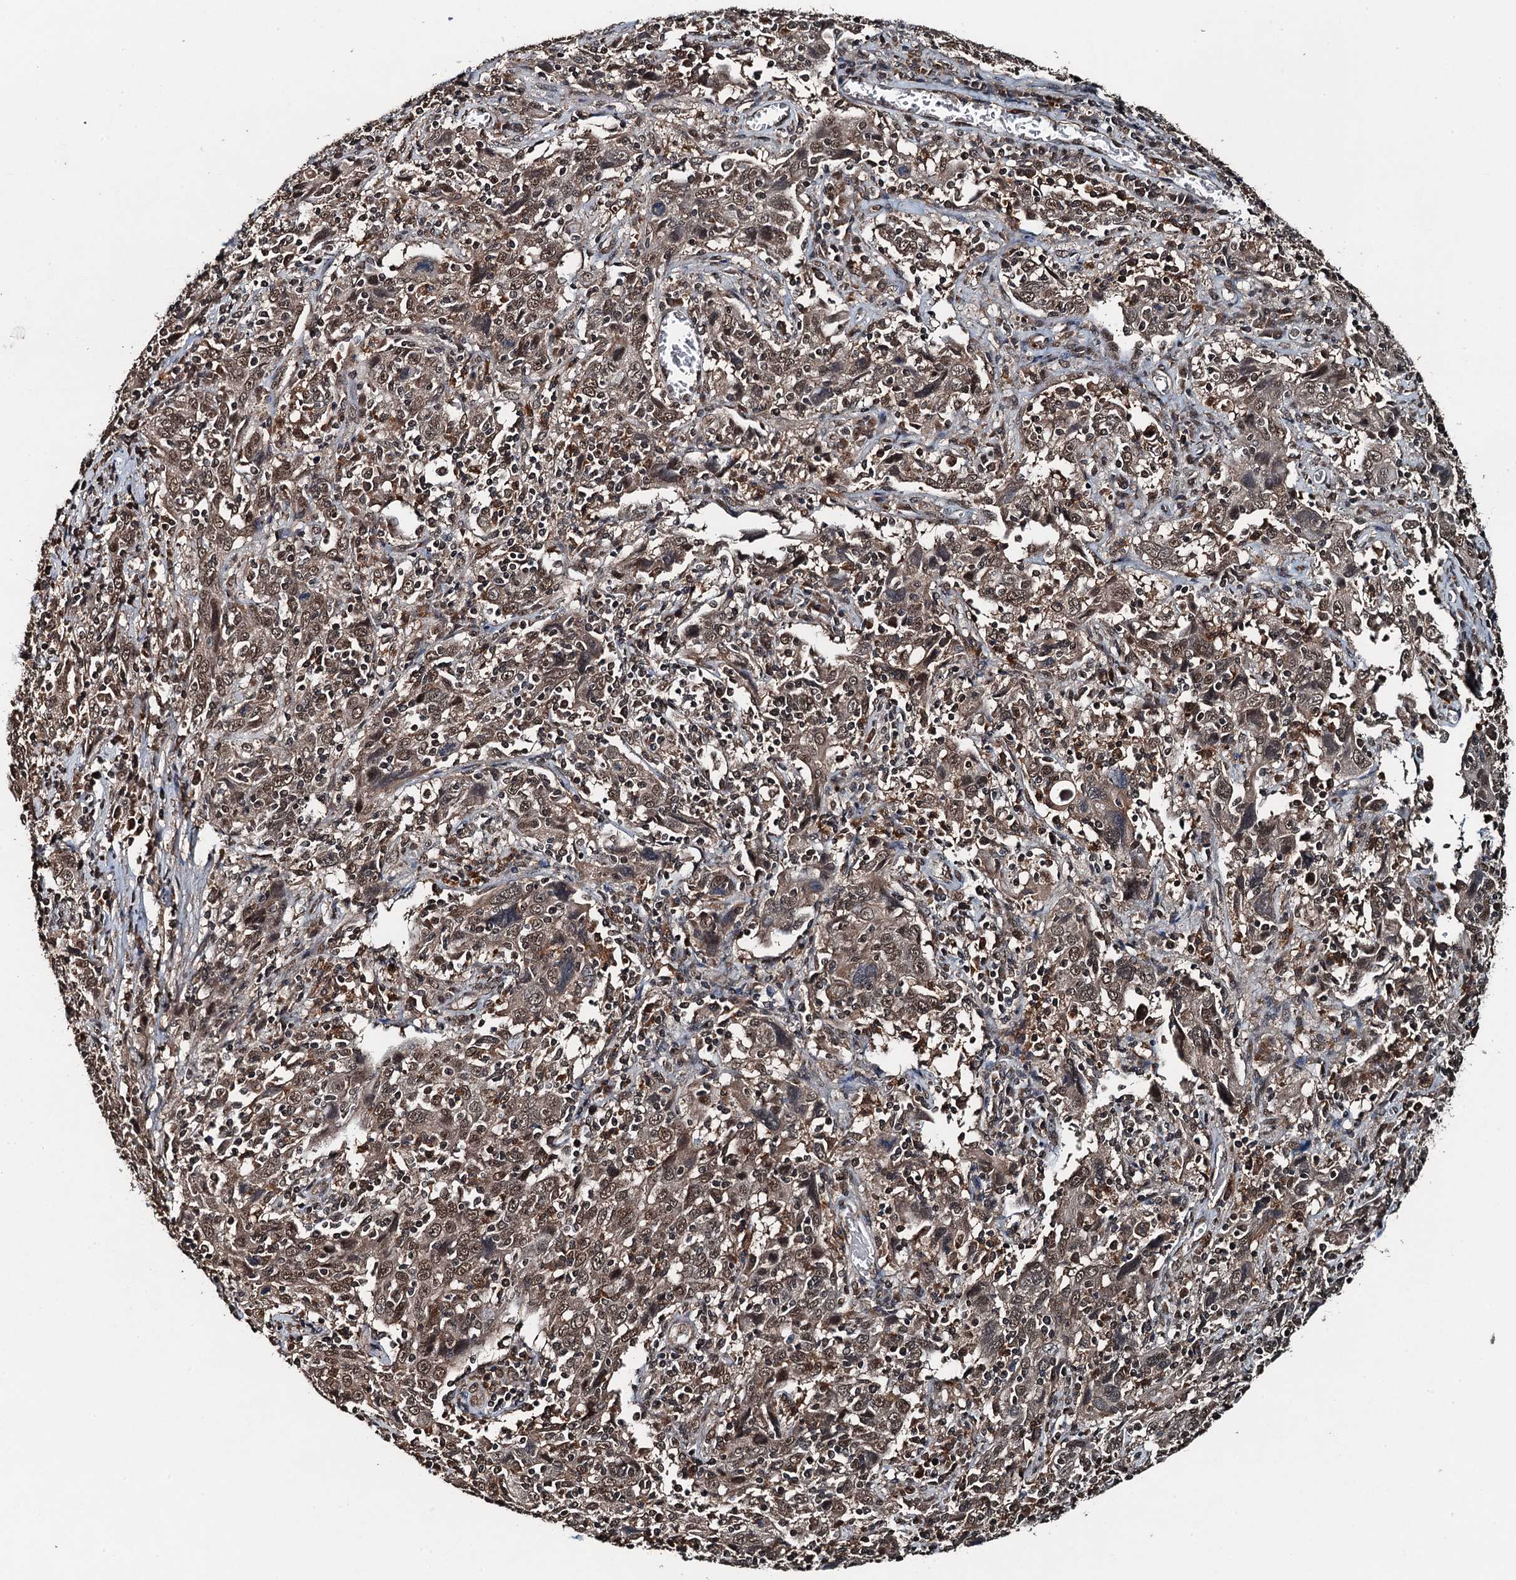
{"staining": {"intensity": "moderate", "quantity": ">75%", "location": "cytoplasmic/membranous"}, "tissue": "cervical cancer", "cell_type": "Tumor cells", "image_type": "cancer", "snomed": [{"axis": "morphology", "description": "Squamous cell carcinoma, NOS"}, {"axis": "topography", "description": "Cervix"}], "caption": "Immunohistochemistry (IHC) of human squamous cell carcinoma (cervical) shows medium levels of moderate cytoplasmic/membranous expression in approximately >75% of tumor cells. The staining was performed using DAB (3,3'-diaminobenzidine) to visualize the protein expression in brown, while the nuclei were stained in blue with hematoxylin (Magnification: 20x).", "gene": "UBXN6", "patient": {"sex": "female", "age": 46}}